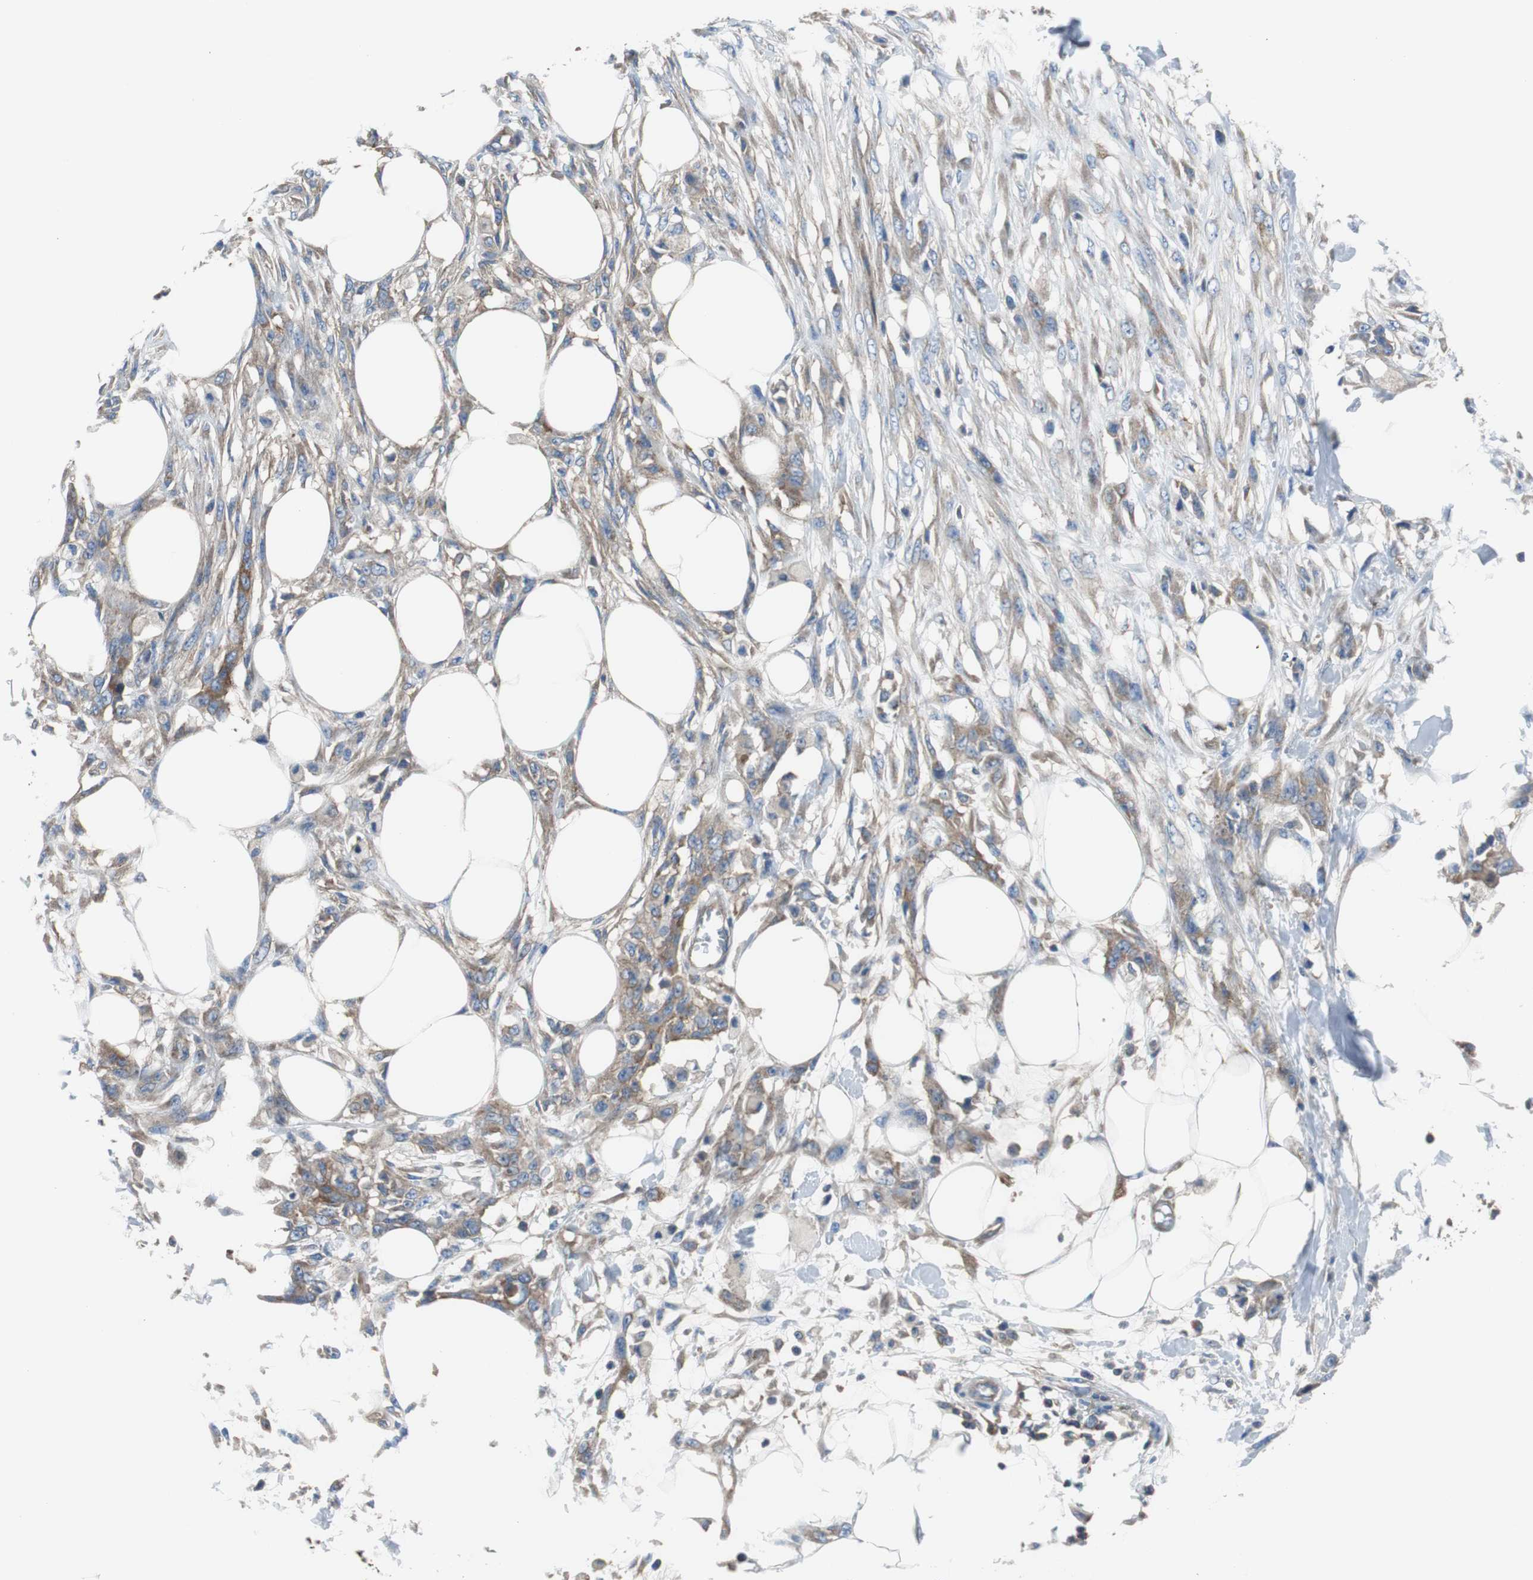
{"staining": {"intensity": "moderate", "quantity": ">75%", "location": "cytoplasmic/membranous"}, "tissue": "skin cancer", "cell_type": "Tumor cells", "image_type": "cancer", "snomed": [{"axis": "morphology", "description": "Squamous cell carcinoma, NOS"}, {"axis": "topography", "description": "Skin"}], "caption": "Approximately >75% of tumor cells in skin cancer demonstrate moderate cytoplasmic/membranous protein positivity as visualized by brown immunohistochemical staining.", "gene": "BRAF", "patient": {"sex": "female", "age": 59}}